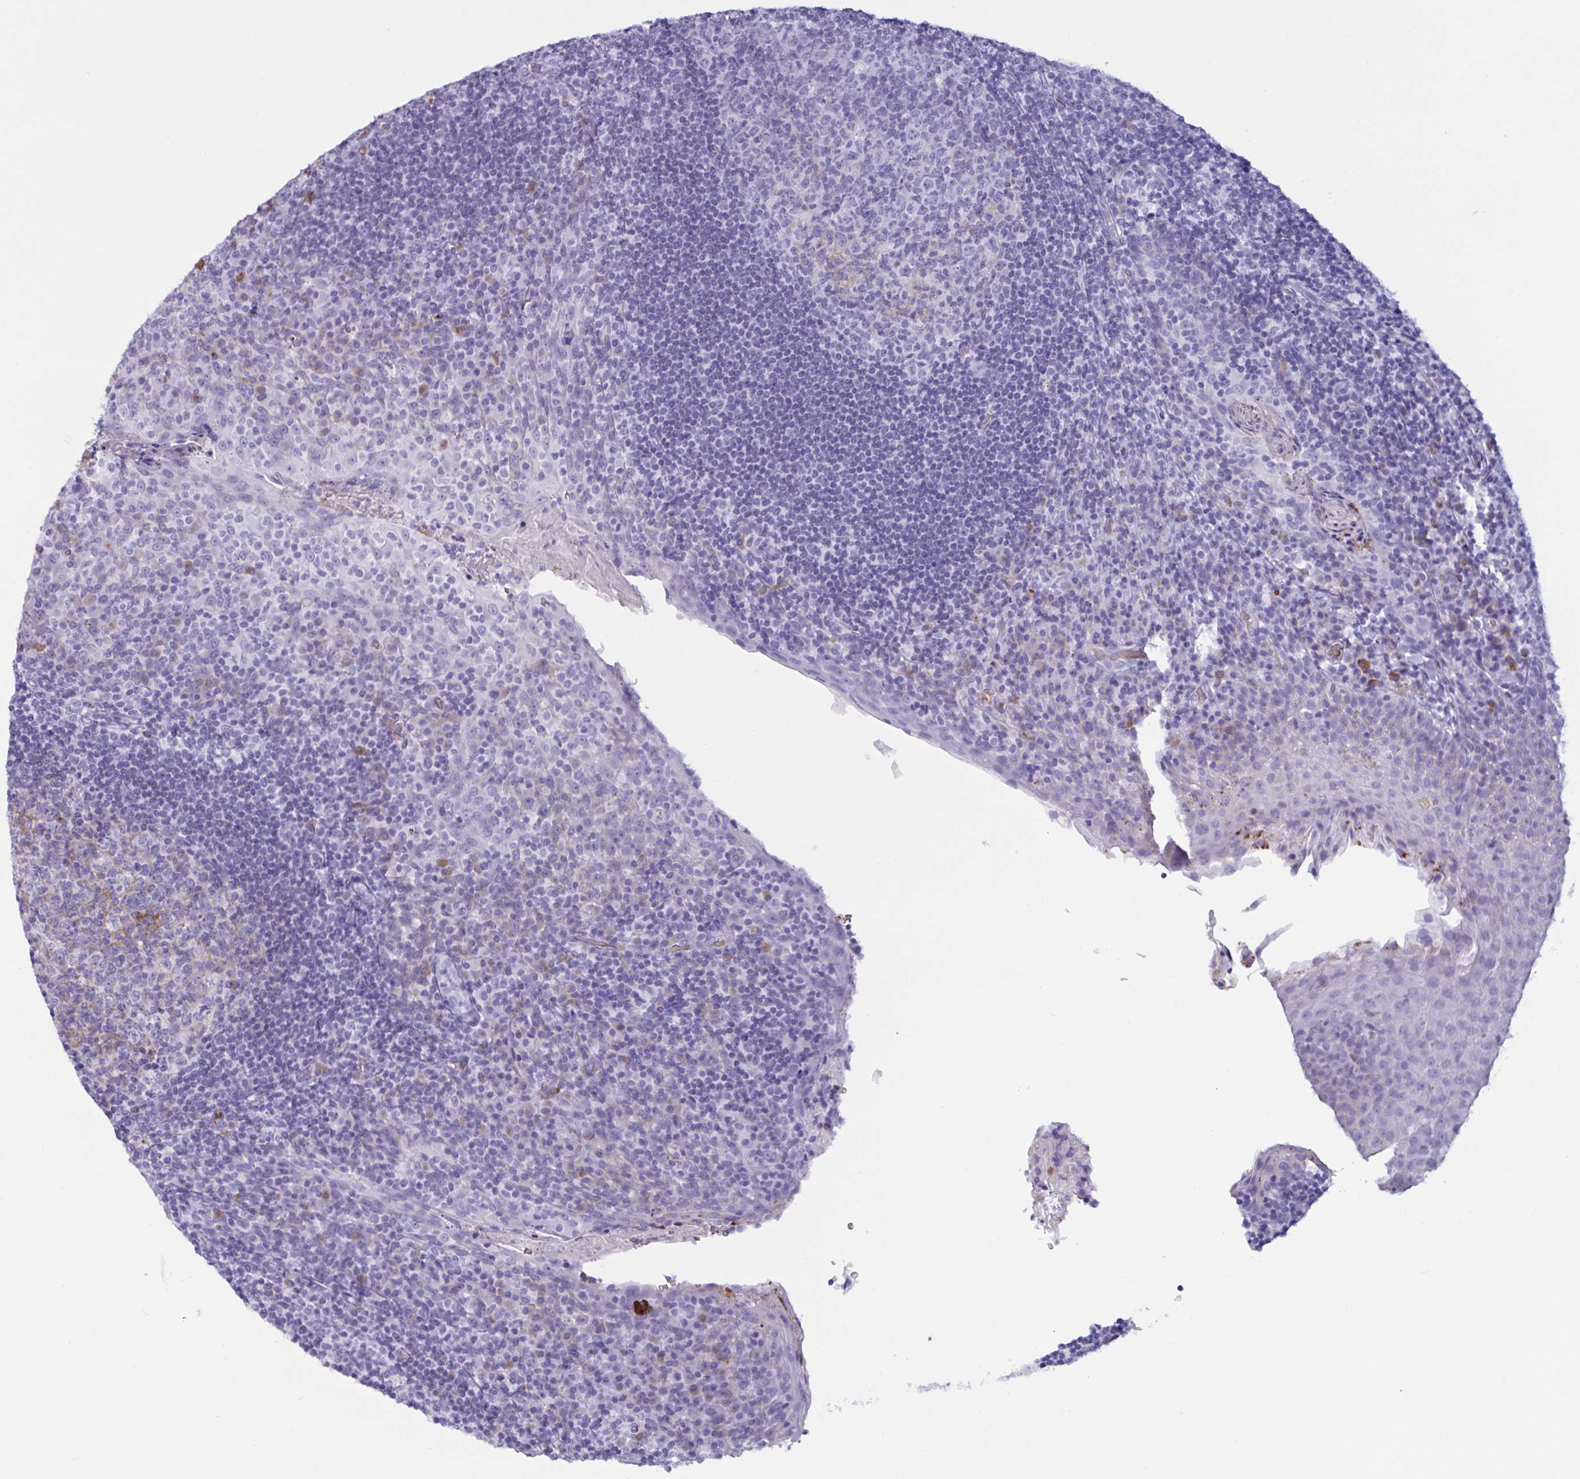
{"staining": {"intensity": "moderate", "quantity": "<25%", "location": "cytoplasmic/membranous"}, "tissue": "tonsil", "cell_type": "Germinal center cells", "image_type": "normal", "snomed": [{"axis": "morphology", "description": "Normal tissue, NOS"}, {"axis": "topography", "description": "Tonsil"}], "caption": "The immunohistochemical stain labels moderate cytoplasmic/membranous staining in germinal center cells of normal tonsil.", "gene": "SLC2A1", "patient": {"sex": "male", "age": 17}}